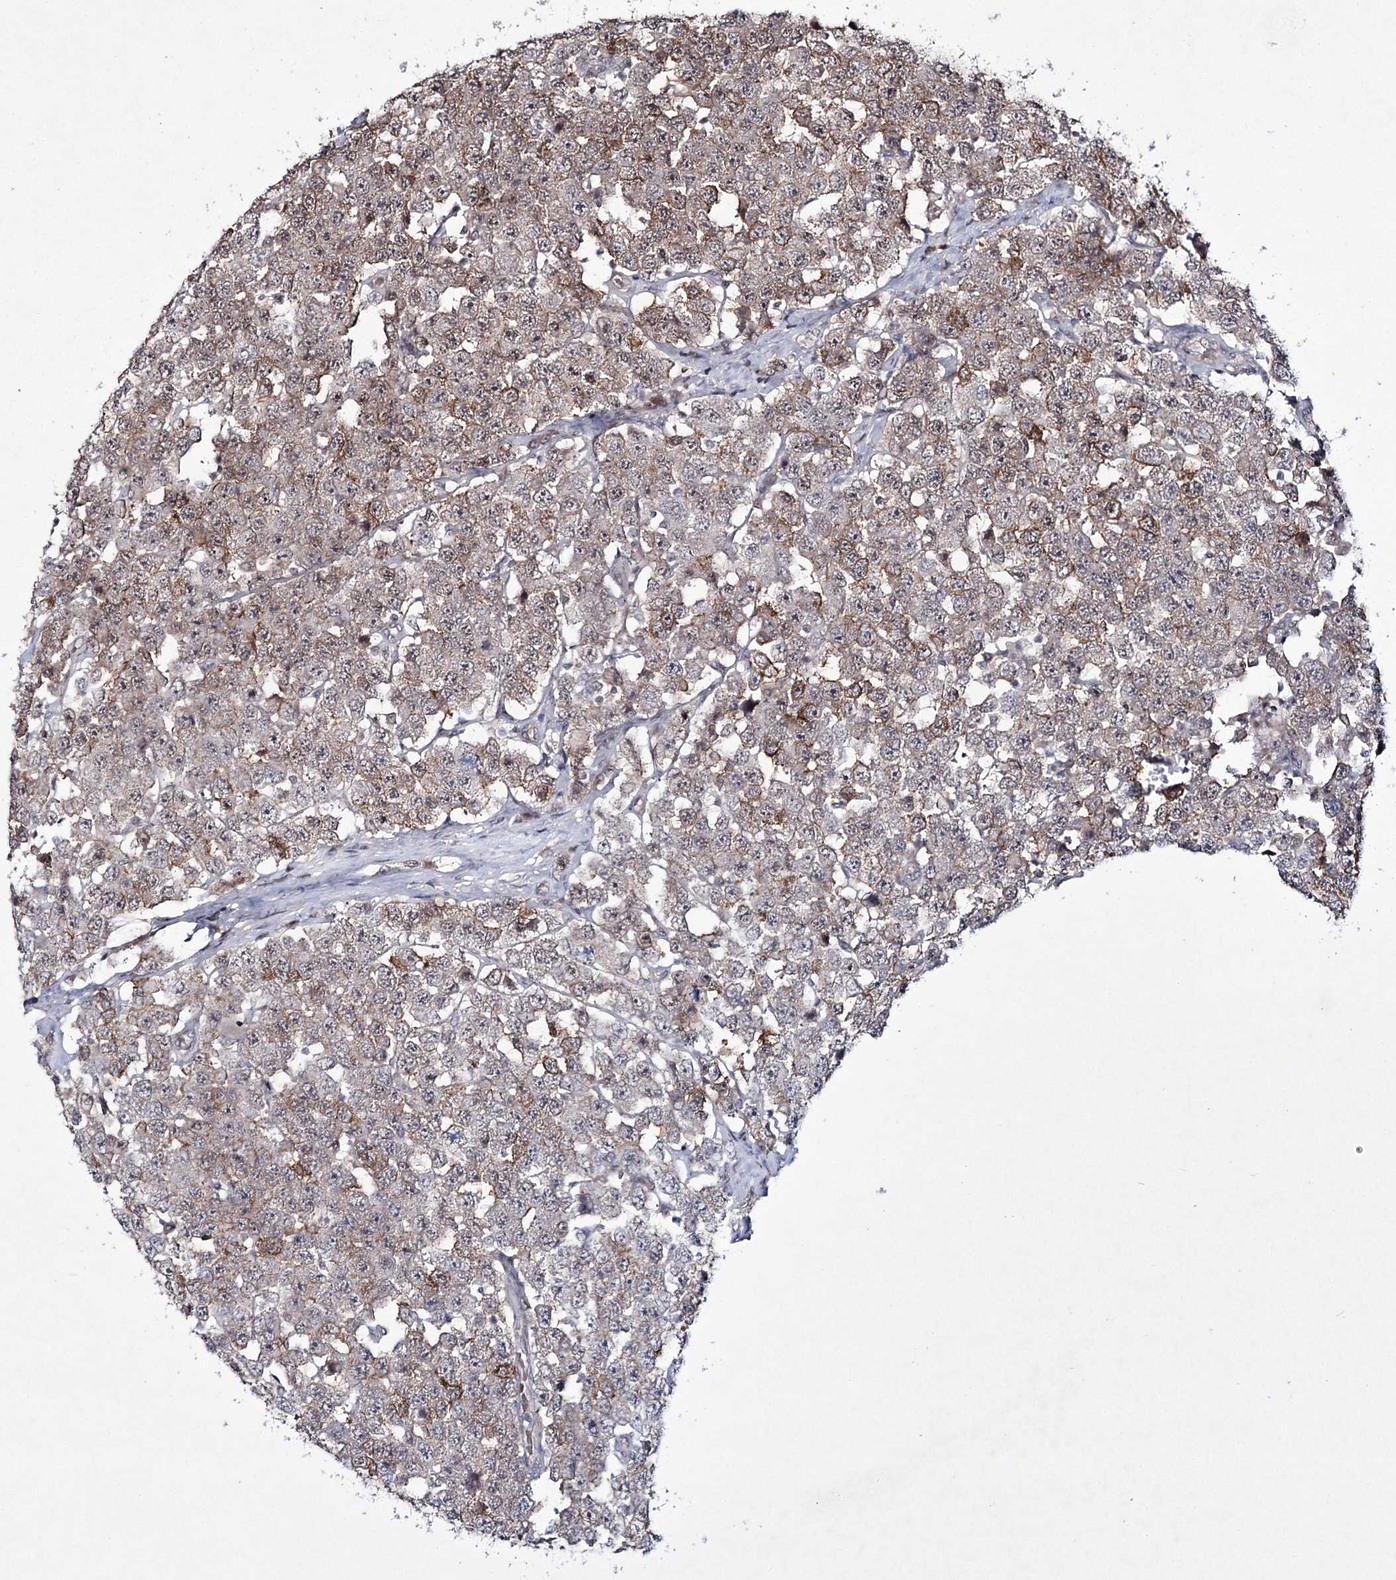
{"staining": {"intensity": "moderate", "quantity": "<25%", "location": "cytoplasmic/membranous"}, "tissue": "testis cancer", "cell_type": "Tumor cells", "image_type": "cancer", "snomed": [{"axis": "morphology", "description": "Seminoma, NOS"}, {"axis": "topography", "description": "Testis"}], "caption": "The histopathology image demonstrates staining of testis seminoma, revealing moderate cytoplasmic/membranous protein positivity (brown color) within tumor cells.", "gene": "HOXC11", "patient": {"sex": "male", "age": 28}}